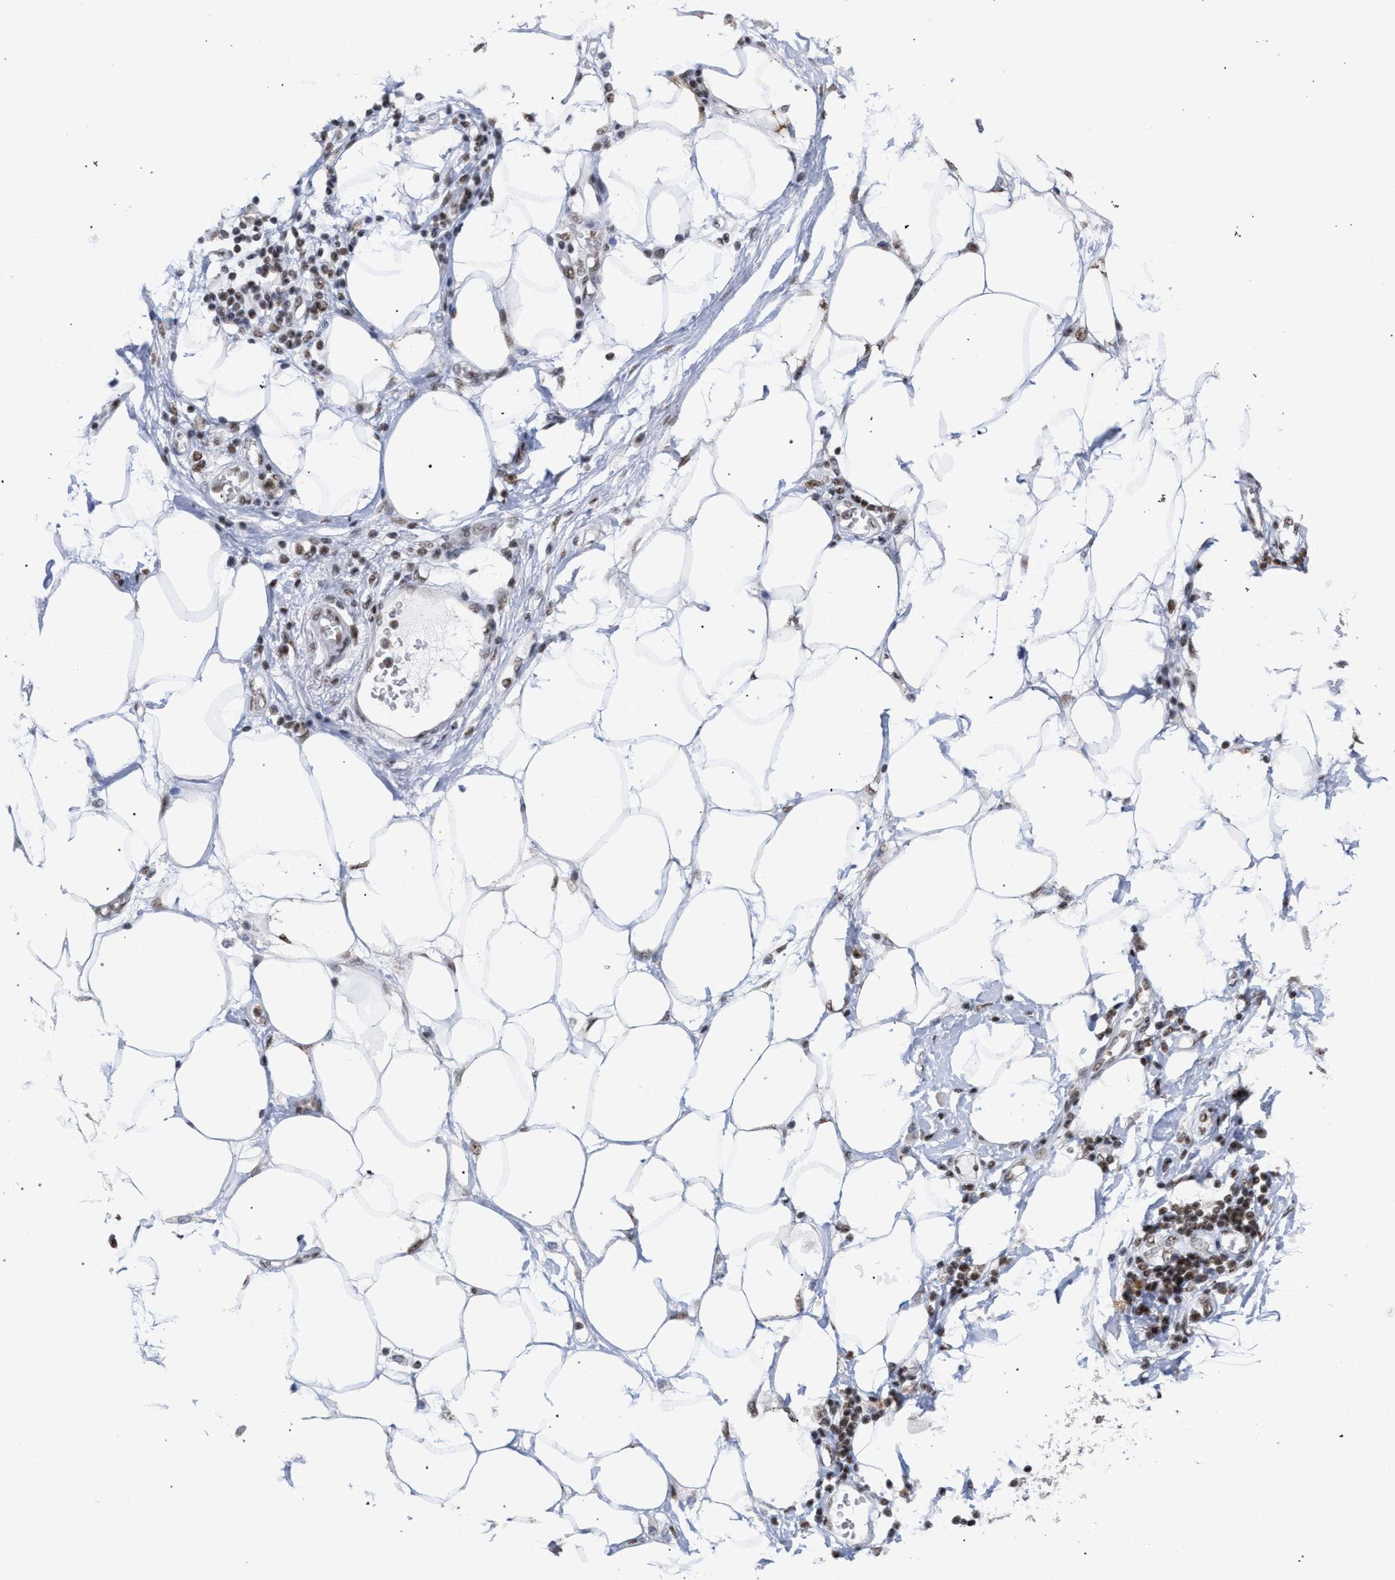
{"staining": {"intensity": "moderate", "quantity": ">75%", "location": "nuclear"}, "tissue": "adipose tissue", "cell_type": "Adipocytes", "image_type": "normal", "snomed": [{"axis": "morphology", "description": "Normal tissue, NOS"}, {"axis": "morphology", "description": "Adenocarcinoma, NOS"}, {"axis": "topography", "description": "Duodenum"}, {"axis": "topography", "description": "Peripheral nerve tissue"}], "caption": "Brown immunohistochemical staining in unremarkable adipose tissue exhibits moderate nuclear expression in approximately >75% of adipocytes.", "gene": "SCAF4", "patient": {"sex": "female", "age": 60}}